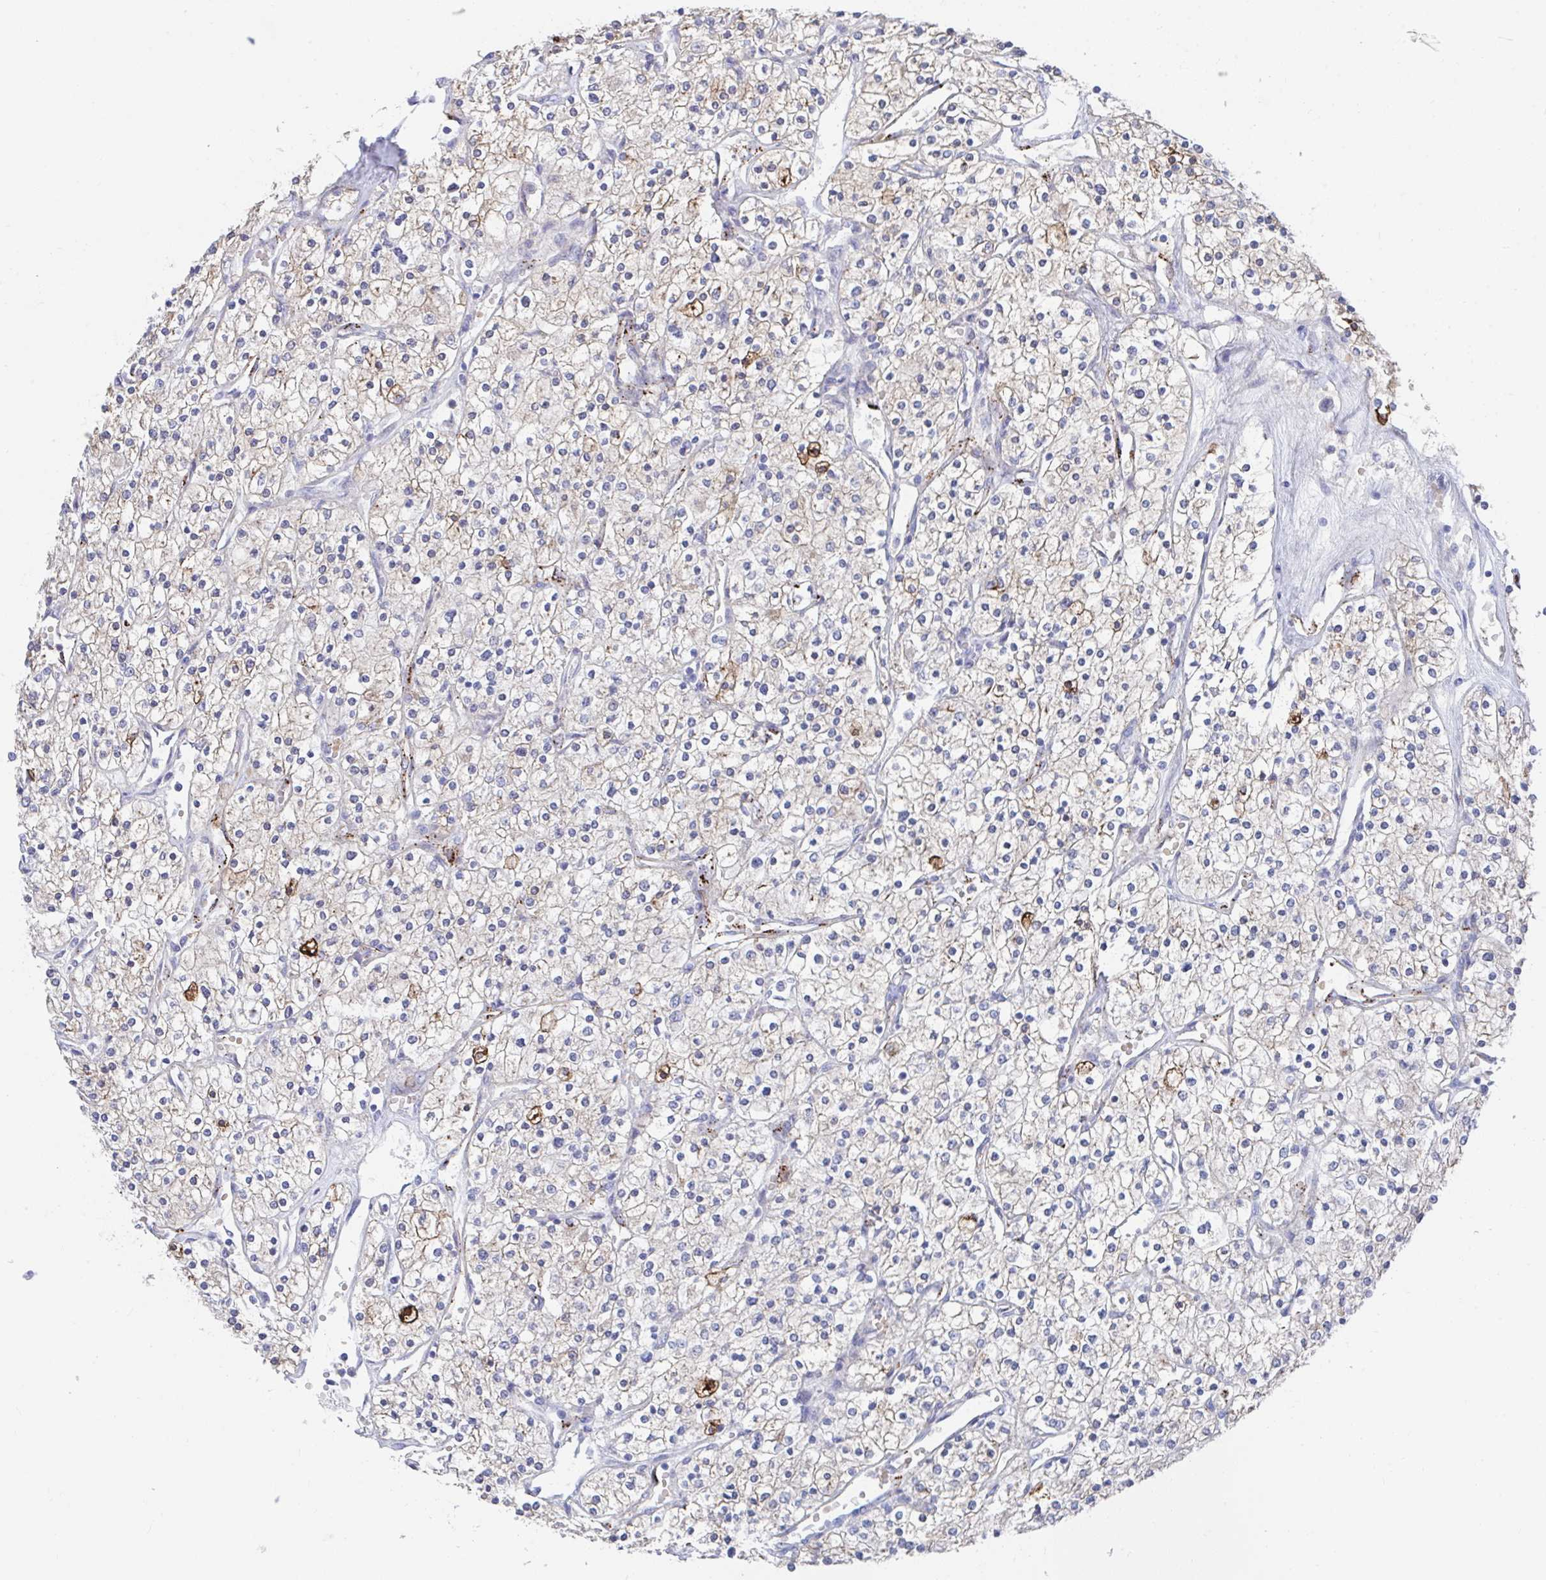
{"staining": {"intensity": "weak", "quantity": "25%-75%", "location": "cytoplasmic/membranous"}, "tissue": "renal cancer", "cell_type": "Tumor cells", "image_type": "cancer", "snomed": [{"axis": "morphology", "description": "Adenocarcinoma, NOS"}, {"axis": "topography", "description": "Kidney"}], "caption": "Protein analysis of renal cancer (adenocarcinoma) tissue reveals weak cytoplasmic/membranous positivity in approximately 25%-75% of tumor cells.", "gene": "KCNK5", "patient": {"sex": "male", "age": 80}}